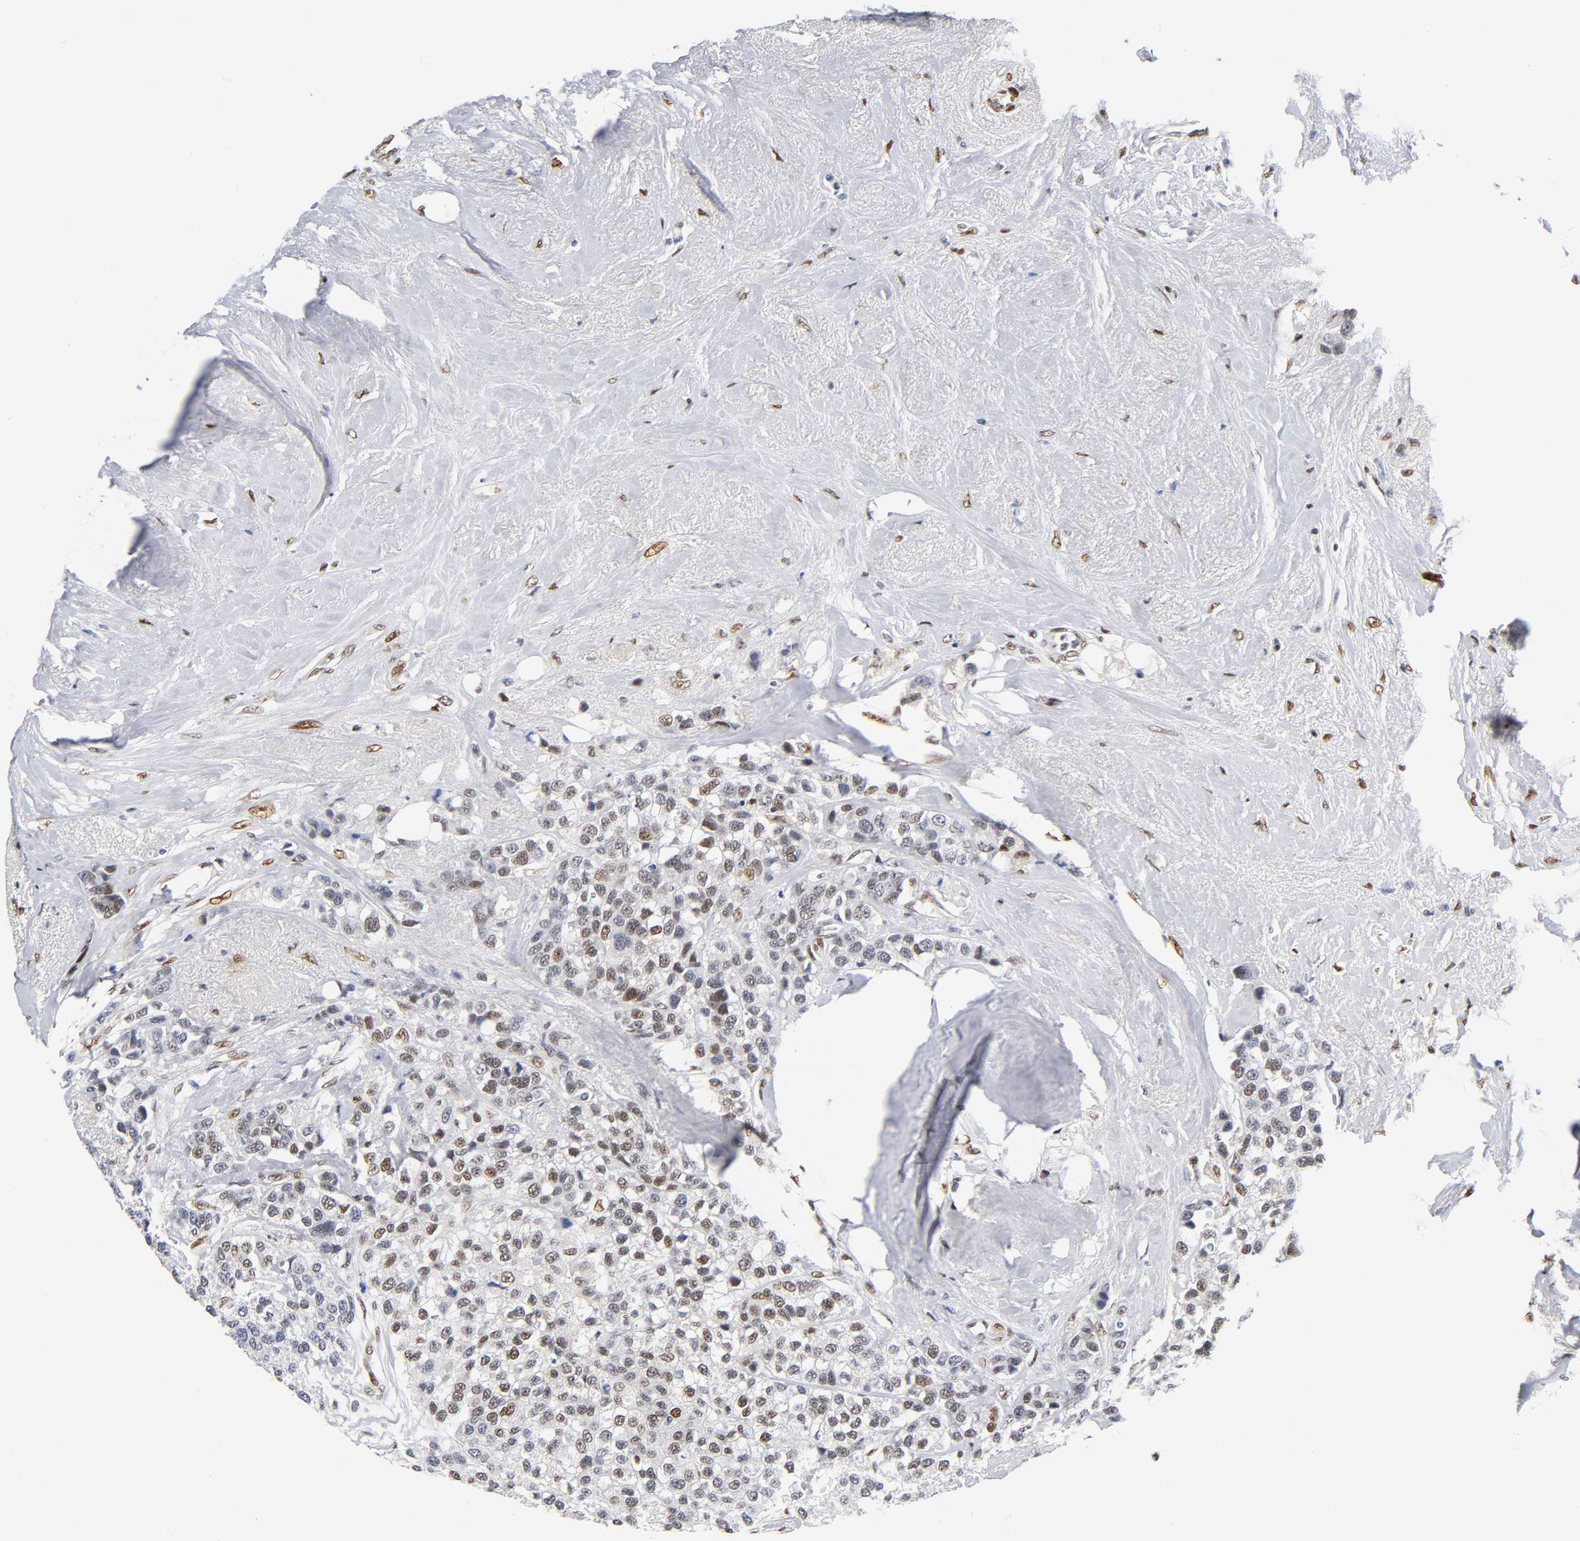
{"staining": {"intensity": "weak", "quantity": "25%-75%", "location": "nuclear"}, "tissue": "breast cancer", "cell_type": "Tumor cells", "image_type": "cancer", "snomed": [{"axis": "morphology", "description": "Duct carcinoma"}, {"axis": "topography", "description": "Breast"}], "caption": "Approximately 25%-75% of tumor cells in invasive ductal carcinoma (breast) demonstrate weak nuclear protein staining as visualized by brown immunohistochemical staining.", "gene": "NR3C1", "patient": {"sex": "female", "age": 51}}